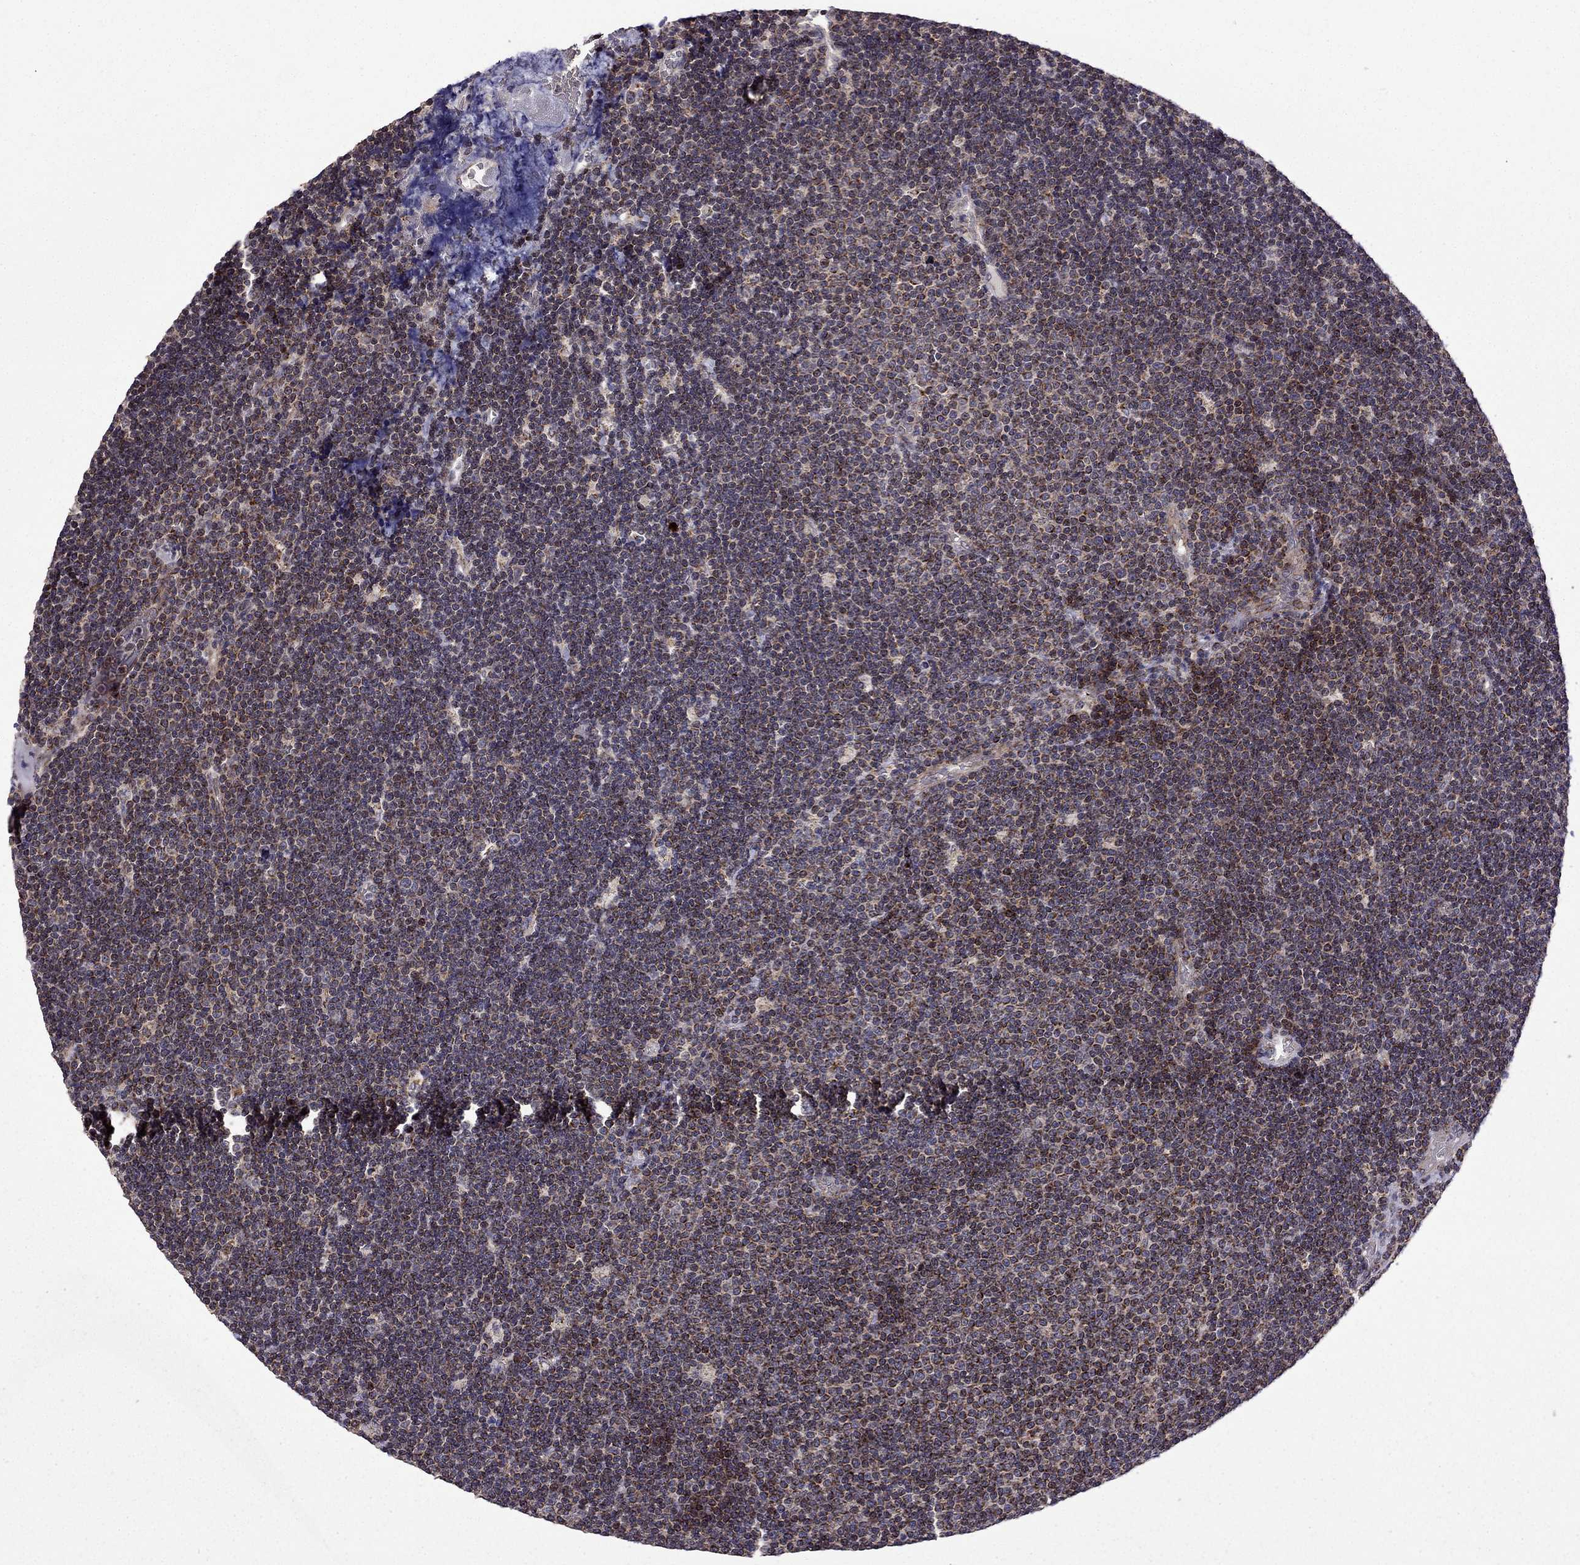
{"staining": {"intensity": "negative", "quantity": "none", "location": "none"}, "tissue": "lymphoma", "cell_type": "Tumor cells", "image_type": "cancer", "snomed": [{"axis": "morphology", "description": "Malignant lymphoma, non-Hodgkin's type, Low grade"}, {"axis": "topography", "description": "Brain"}], "caption": "Protein analysis of malignant lymphoma, non-Hodgkin's type (low-grade) demonstrates no significant positivity in tumor cells.", "gene": "TAB2", "patient": {"sex": "female", "age": 66}}